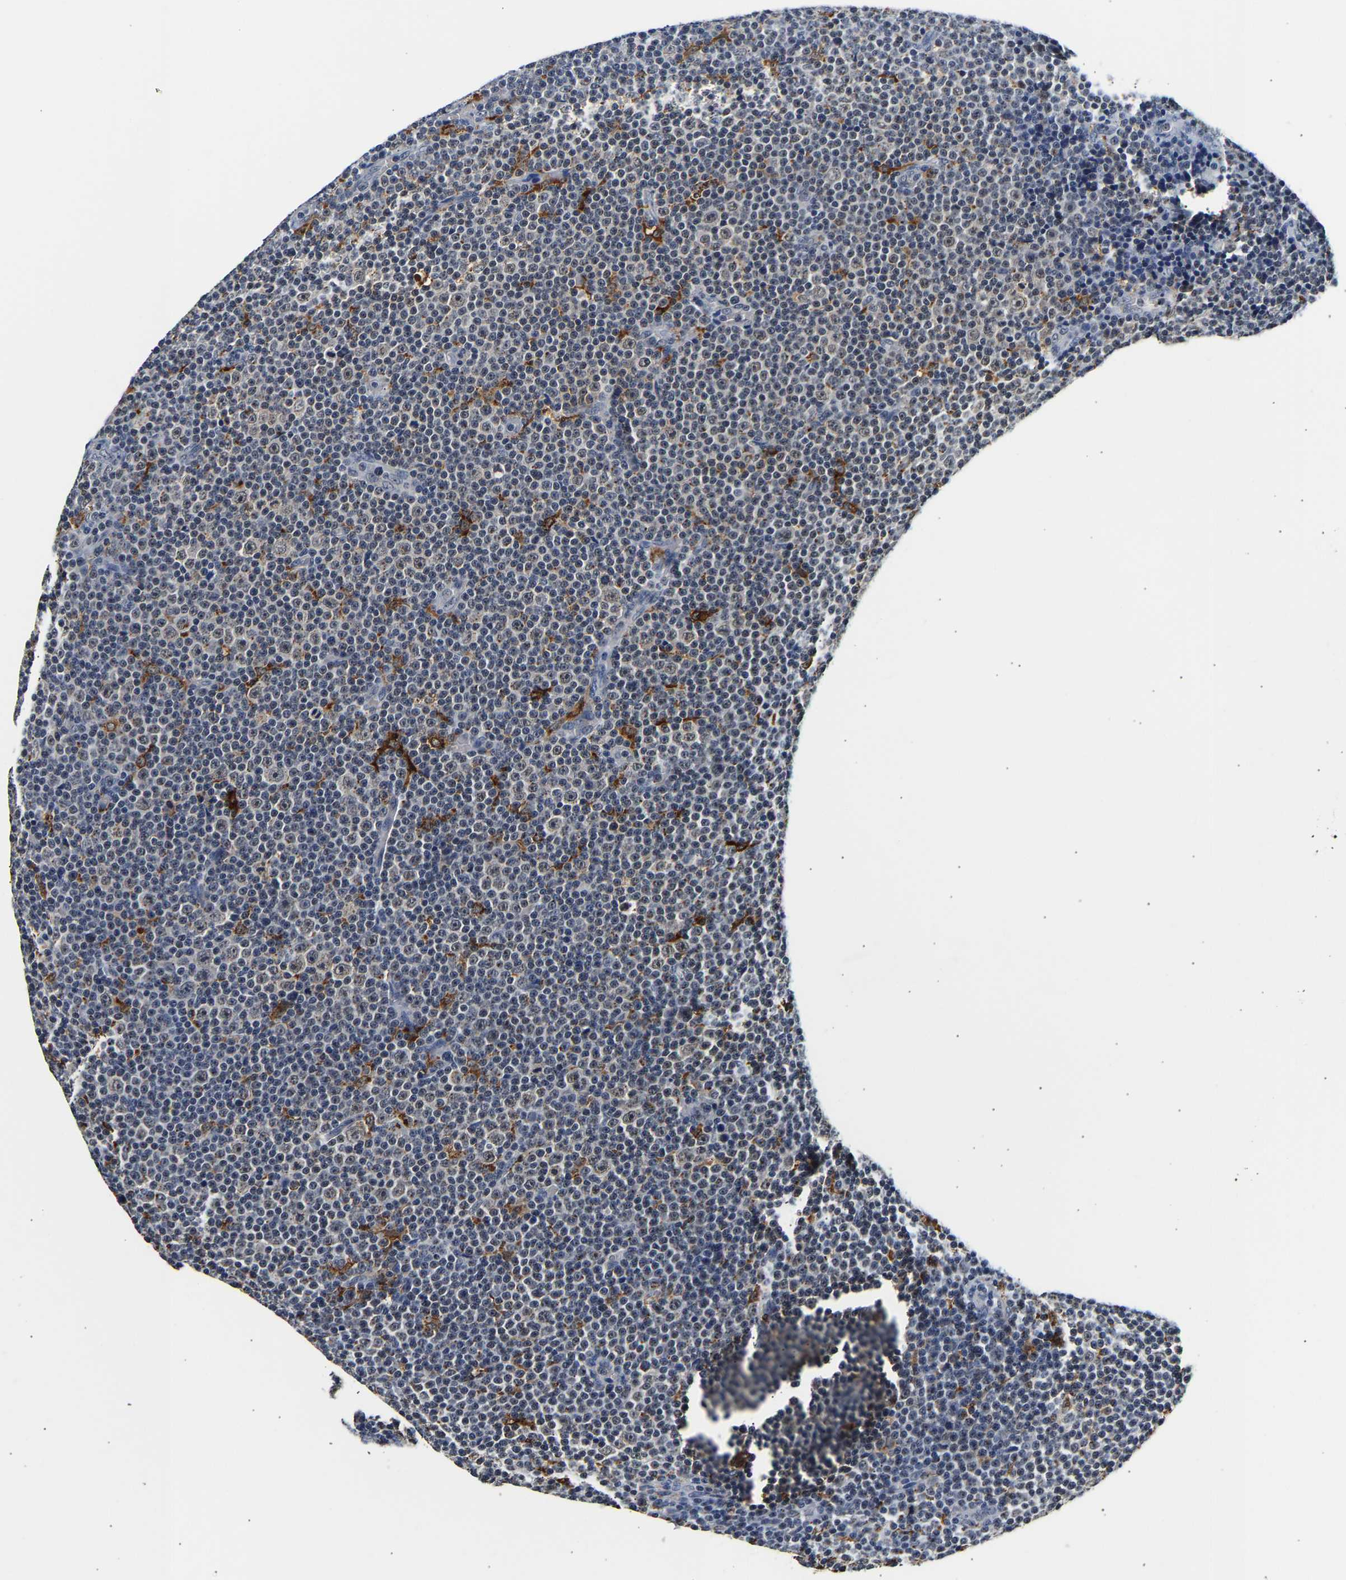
{"staining": {"intensity": "negative", "quantity": "none", "location": "none"}, "tissue": "lymphoma", "cell_type": "Tumor cells", "image_type": "cancer", "snomed": [{"axis": "morphology", "description": "Malignant lymphoma, non-Hodgkin's type, Low grade"}, {"axis": "topography", "description": "Lymph node"}], "caption": "This is a image of immunohistochemistry staining of lymphoma, which shows no expression in tumor cells.", "gene": "SMU1", "patient": {"sex": "female", "age": 67}}